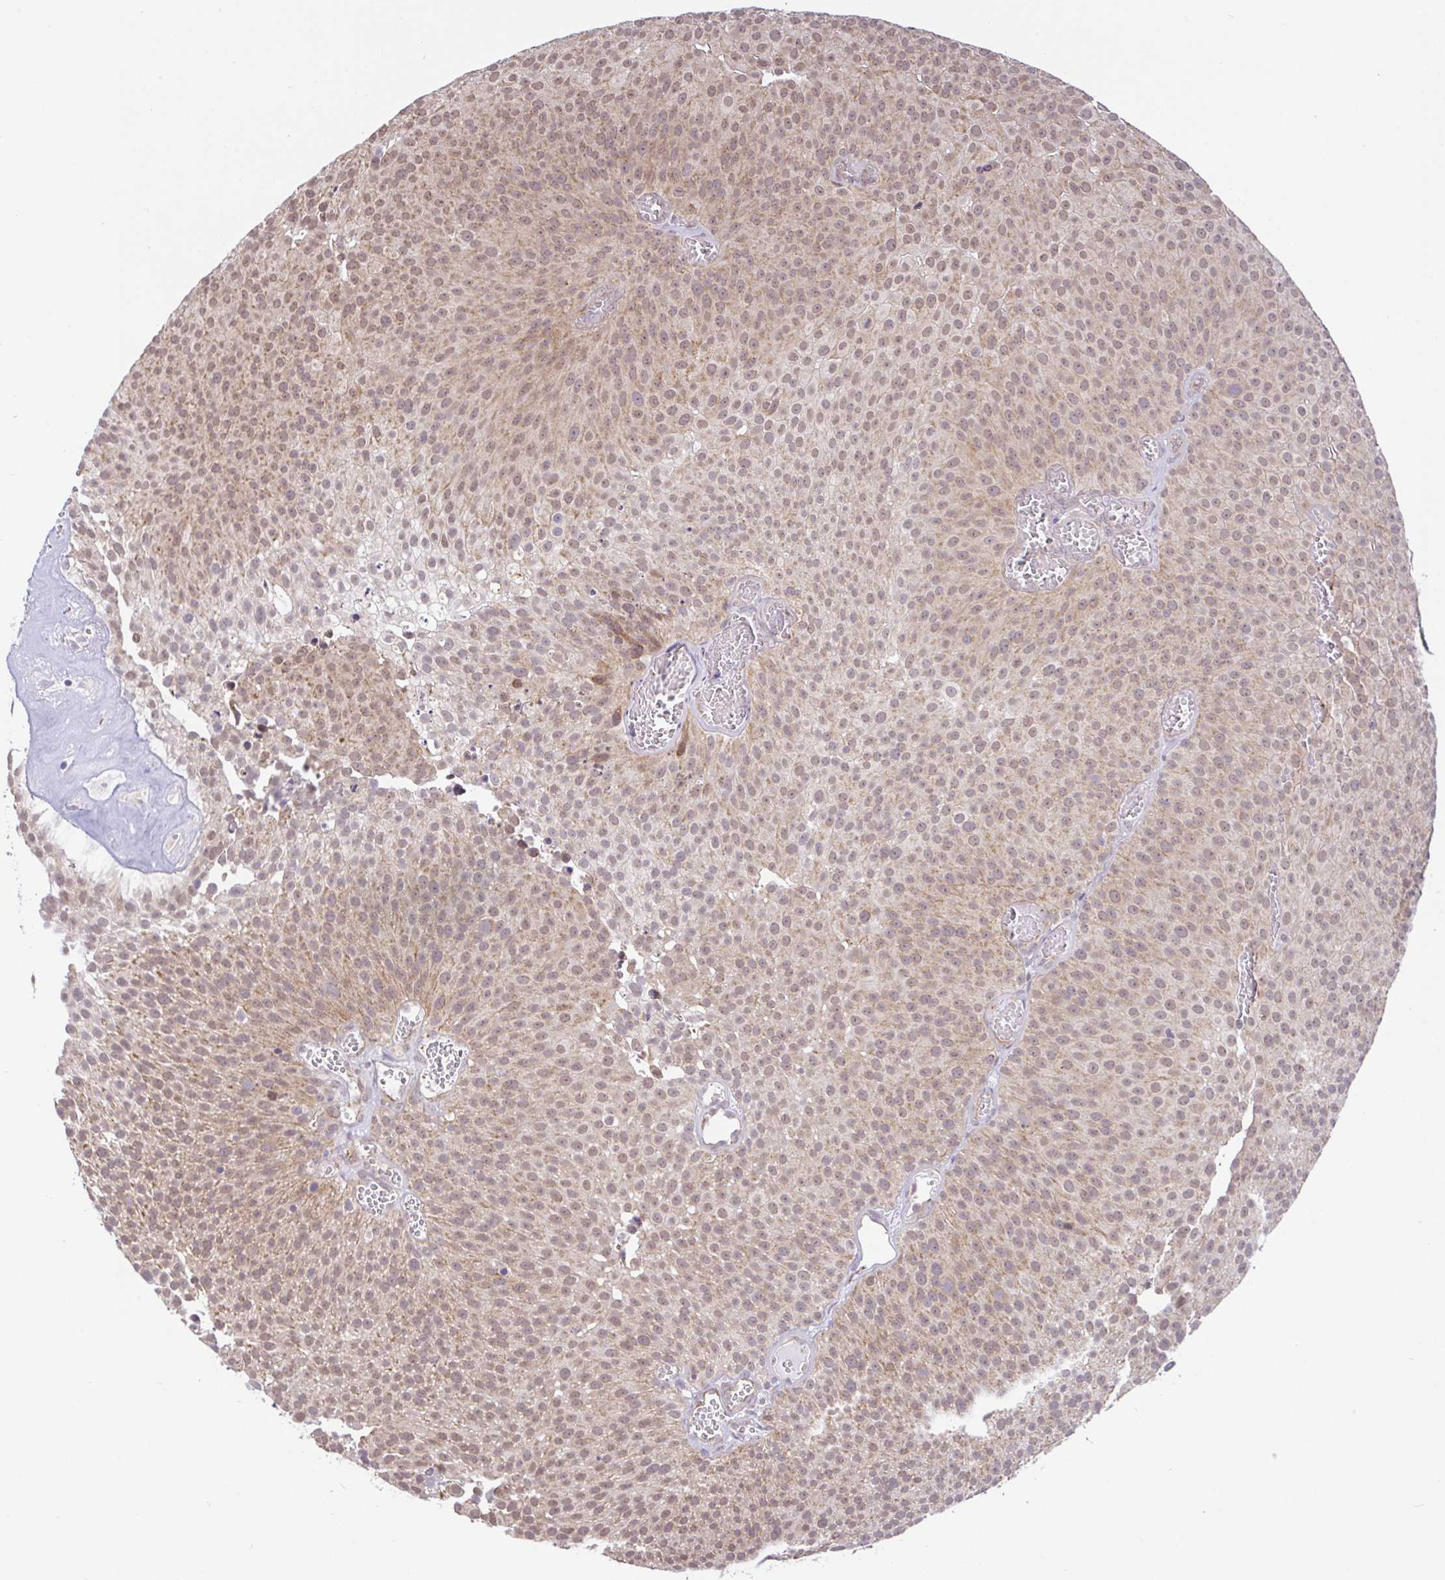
{"staining": {"intensity": "weak", "quantity": ">75%", "location": "cytoplasmic/membranous"}, "tissue": "urothelial cancer", "cell_type": "Tumor cells", "image_type": "cancer", "snomed": [{"axis": "morphology", "description": "Urothelial carcinoma, Low grade"}, {"axis": "topography", "description": "Urinary bladder"}], "caption": "Immunohistochemical staining of urothelial cancer reveals low levels of weak cytoplasmic/membranous protein expression in about >75% of tumor cells.", "gene": "DLEU7", "patient": {"sex": "female", "age": 79}}